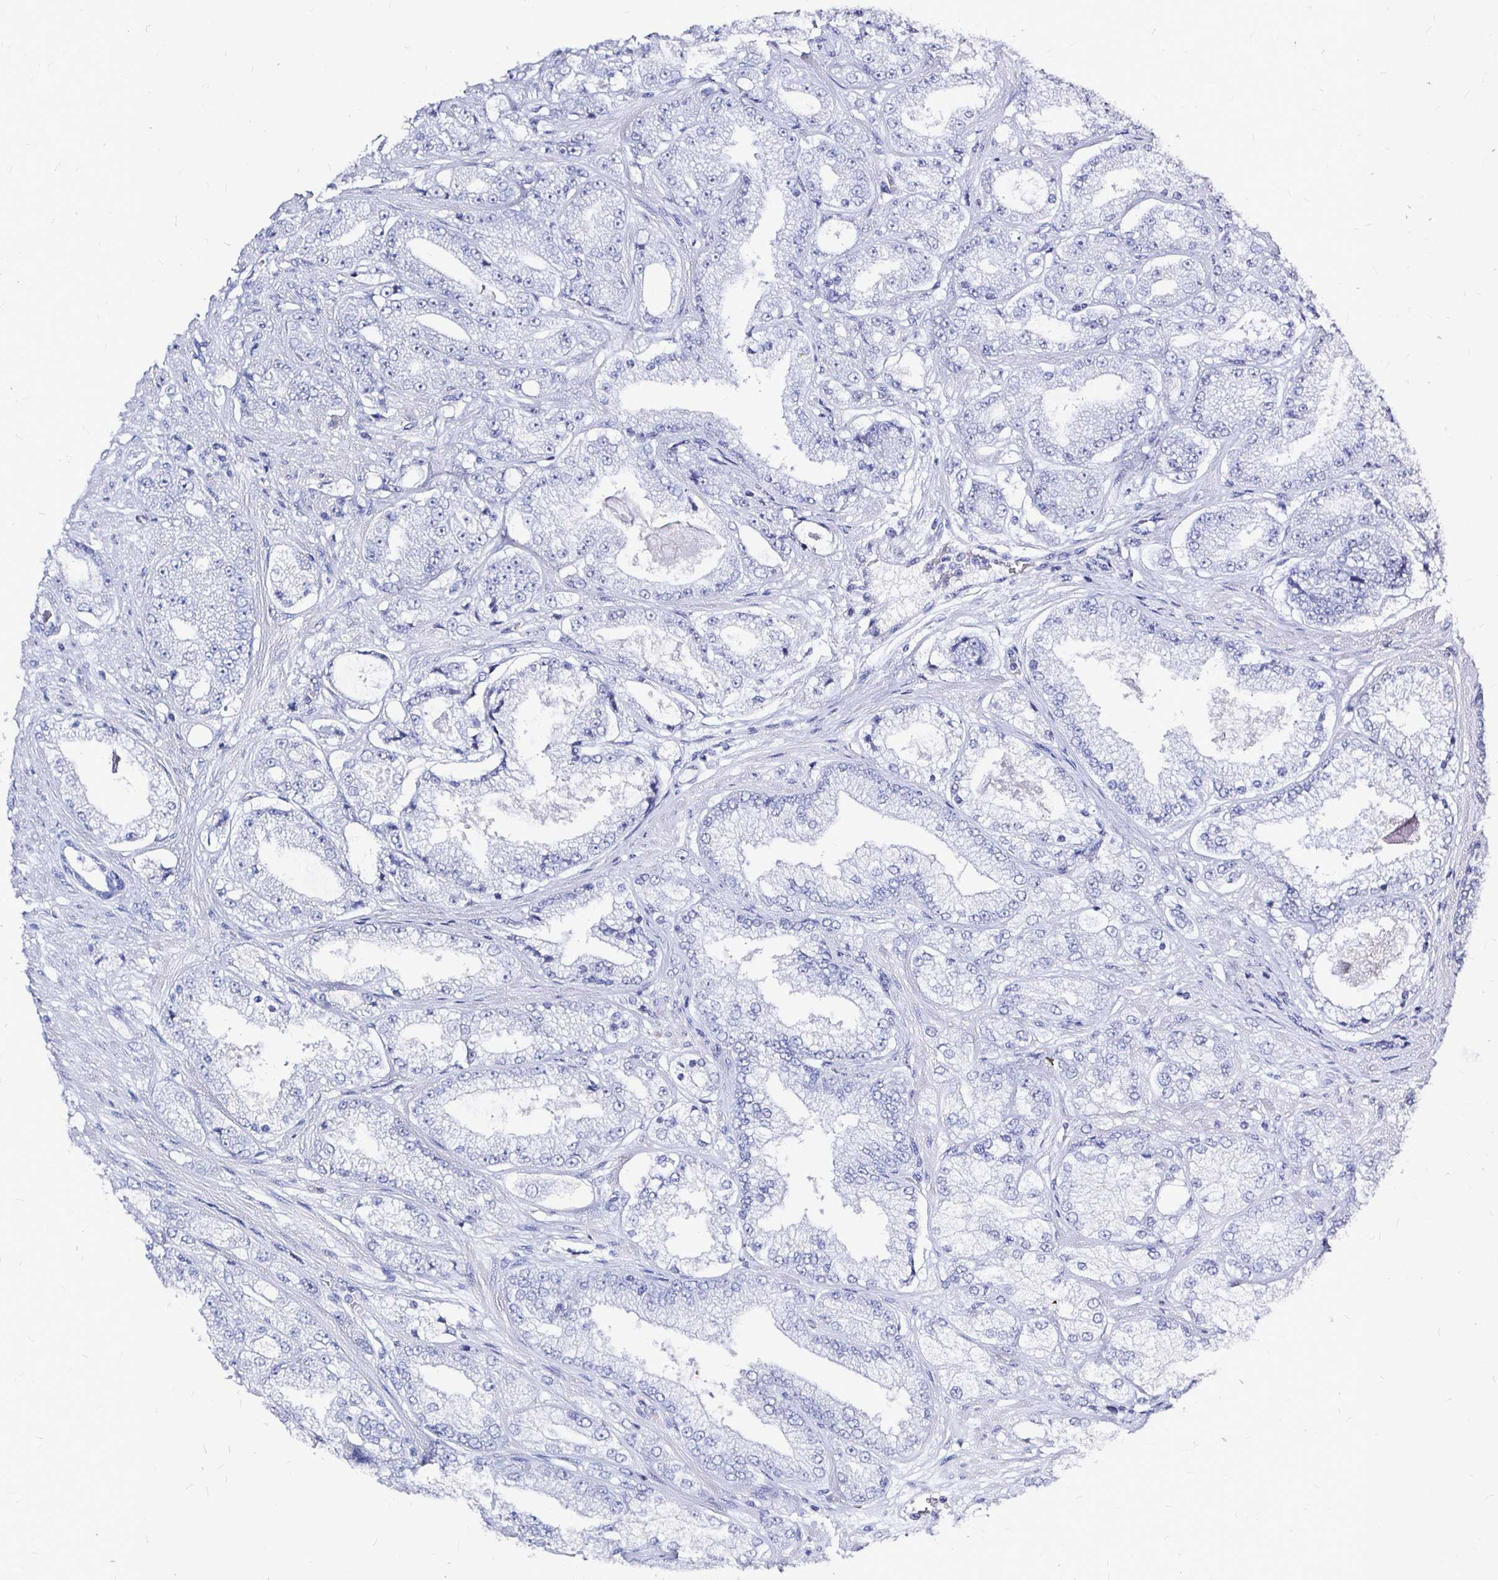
{"staining": {"intensity": "negative", "quantity": "none", "location": "none"}, "tissue": "prostate cancer", "cell_type": "Tumor cells", "image_type": "cancer", "snomed": [{"axis": "morphology", "description": "Normal tissue, NOS"}, {"axis": "morphology", "description": "Adenocarcinoma, High grade"}, {"axis": "topography", "description": "Prostate"}, {"axis": "topography", "description": "Peripheral nerve tissue"}], "caption": "There is no significant positivity in tumor cells of high-grade adenocarcinoma (prostate).", "gene": "LUZP4", "patient": {"sex": "male", "age": 68}}